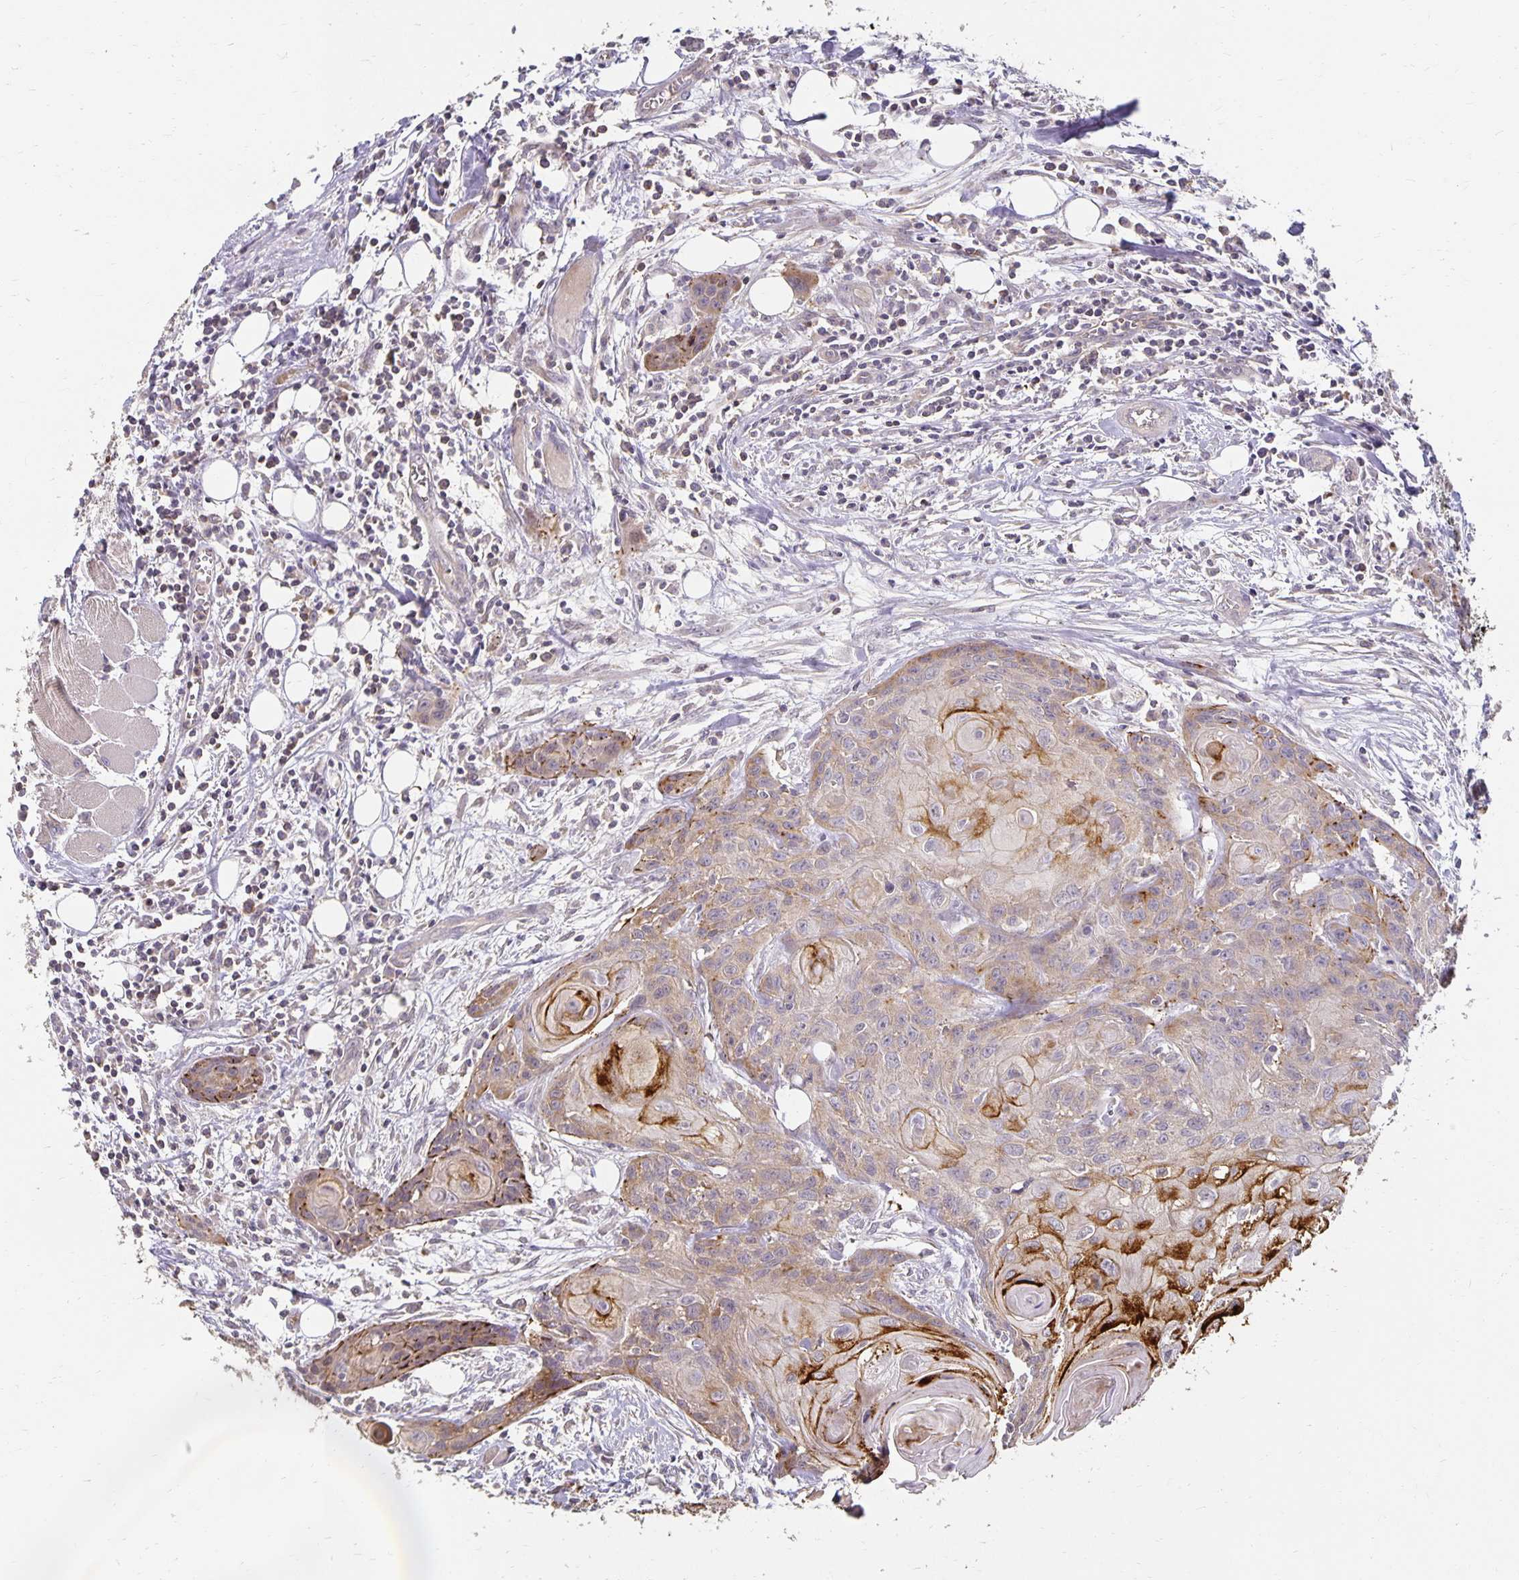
{"staining": {"intensity": "moderate", "quantity": "25%-75%", "location": "cytoplasmic/membranous"}, "tissue": "head and neck cancer", "cell_type": "Tumor cells", "image_type": "cancer", "snomed": [{"axis": "morphology", "description": "Squamous cell carcinoma, NOS"}, {"axis": "topography", "description": "Oral tissue"}, {"axis": "topography", "description": "Head-Neck"}], "caption": "Protein staining reveals moderate cytoplasmic/membranous positivity in approximately 25%-75% of tumor cells in head and neck cancer (squamous cell carcinoma).", "gene": "CST6", "patient": {"sex": "male", "age": 58}}